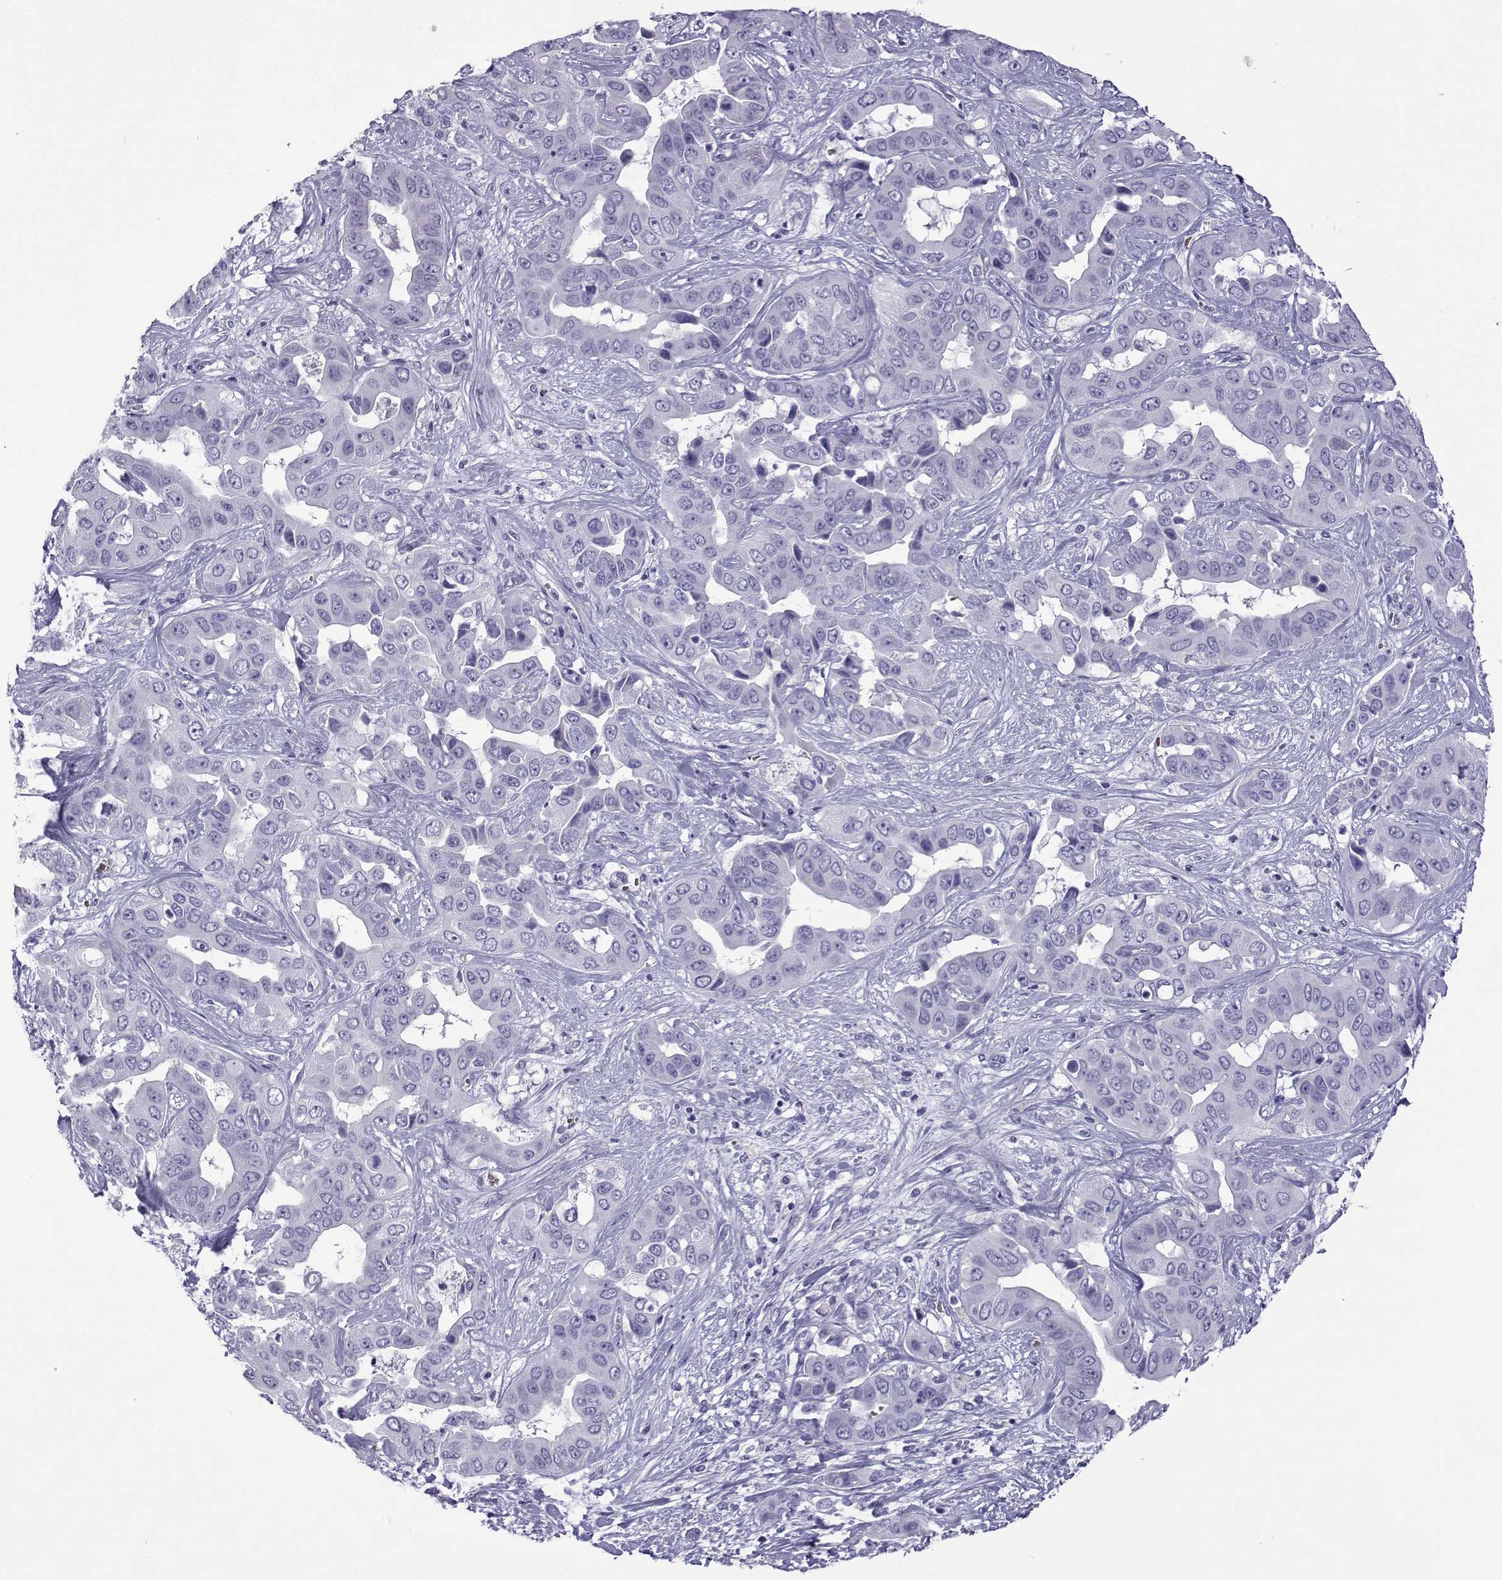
{"staining": {"intensity": "negative", "quantity": "none", "location": "none"}, "tissue": "liver cancer", "cell_type": "Tumor cells", "image_type": "cancer", "snomed": [{"axis": "morphology", "description": "Cholangiocarcinoma"}, {"axis": "topography", "description": "Liver"}], "caption": "There is no significant staining in tumor cells of liver cancer.", "gene": "TRIM46", "patient": {"sex": "female", "age": 52}}